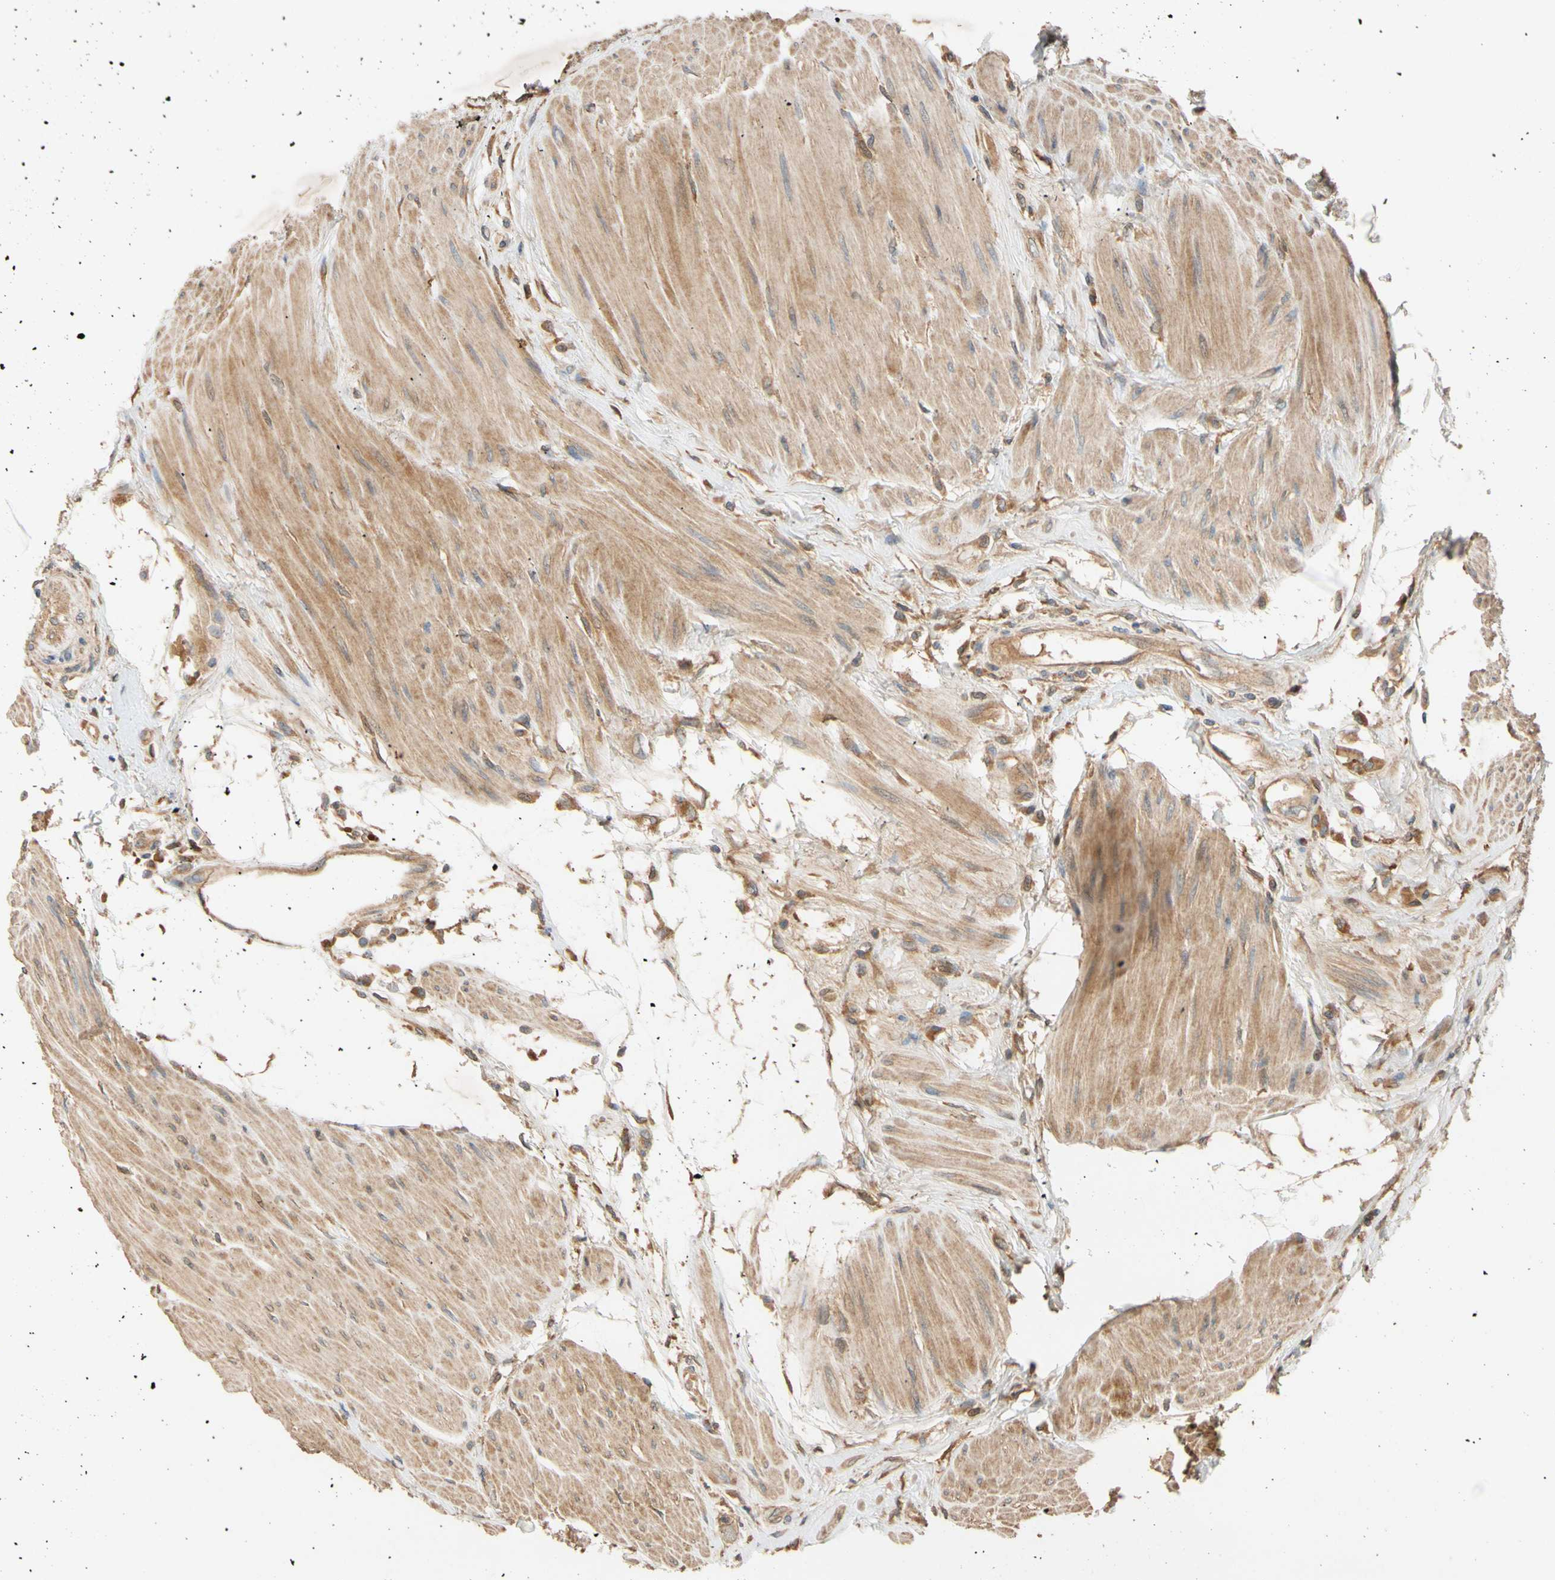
{"staining": {"intensity": "moderate", "quantity": ">75%", "location": "cytoplasmic/membranous"}, "tissue": "colorectal cancer", "cell_type": "Tumor cells", "image_type": "cancer", "snomed": [{"axis": "morphology", "description": "Adenocarcinoma, NOS"}, {"axis": "topography", "description": "Rectum"}], "caption": "A micrograph of human colorectal cancer stained for a protein shows moderate cytoplasmic/membranous brown staining in tumor cells. (Stains: DAB in brown, nuclei in blue, Microscopy: brightfield microscopy at high magnification).", "gene": "USP46", "patient": {"sex": "male", "age": 63}}